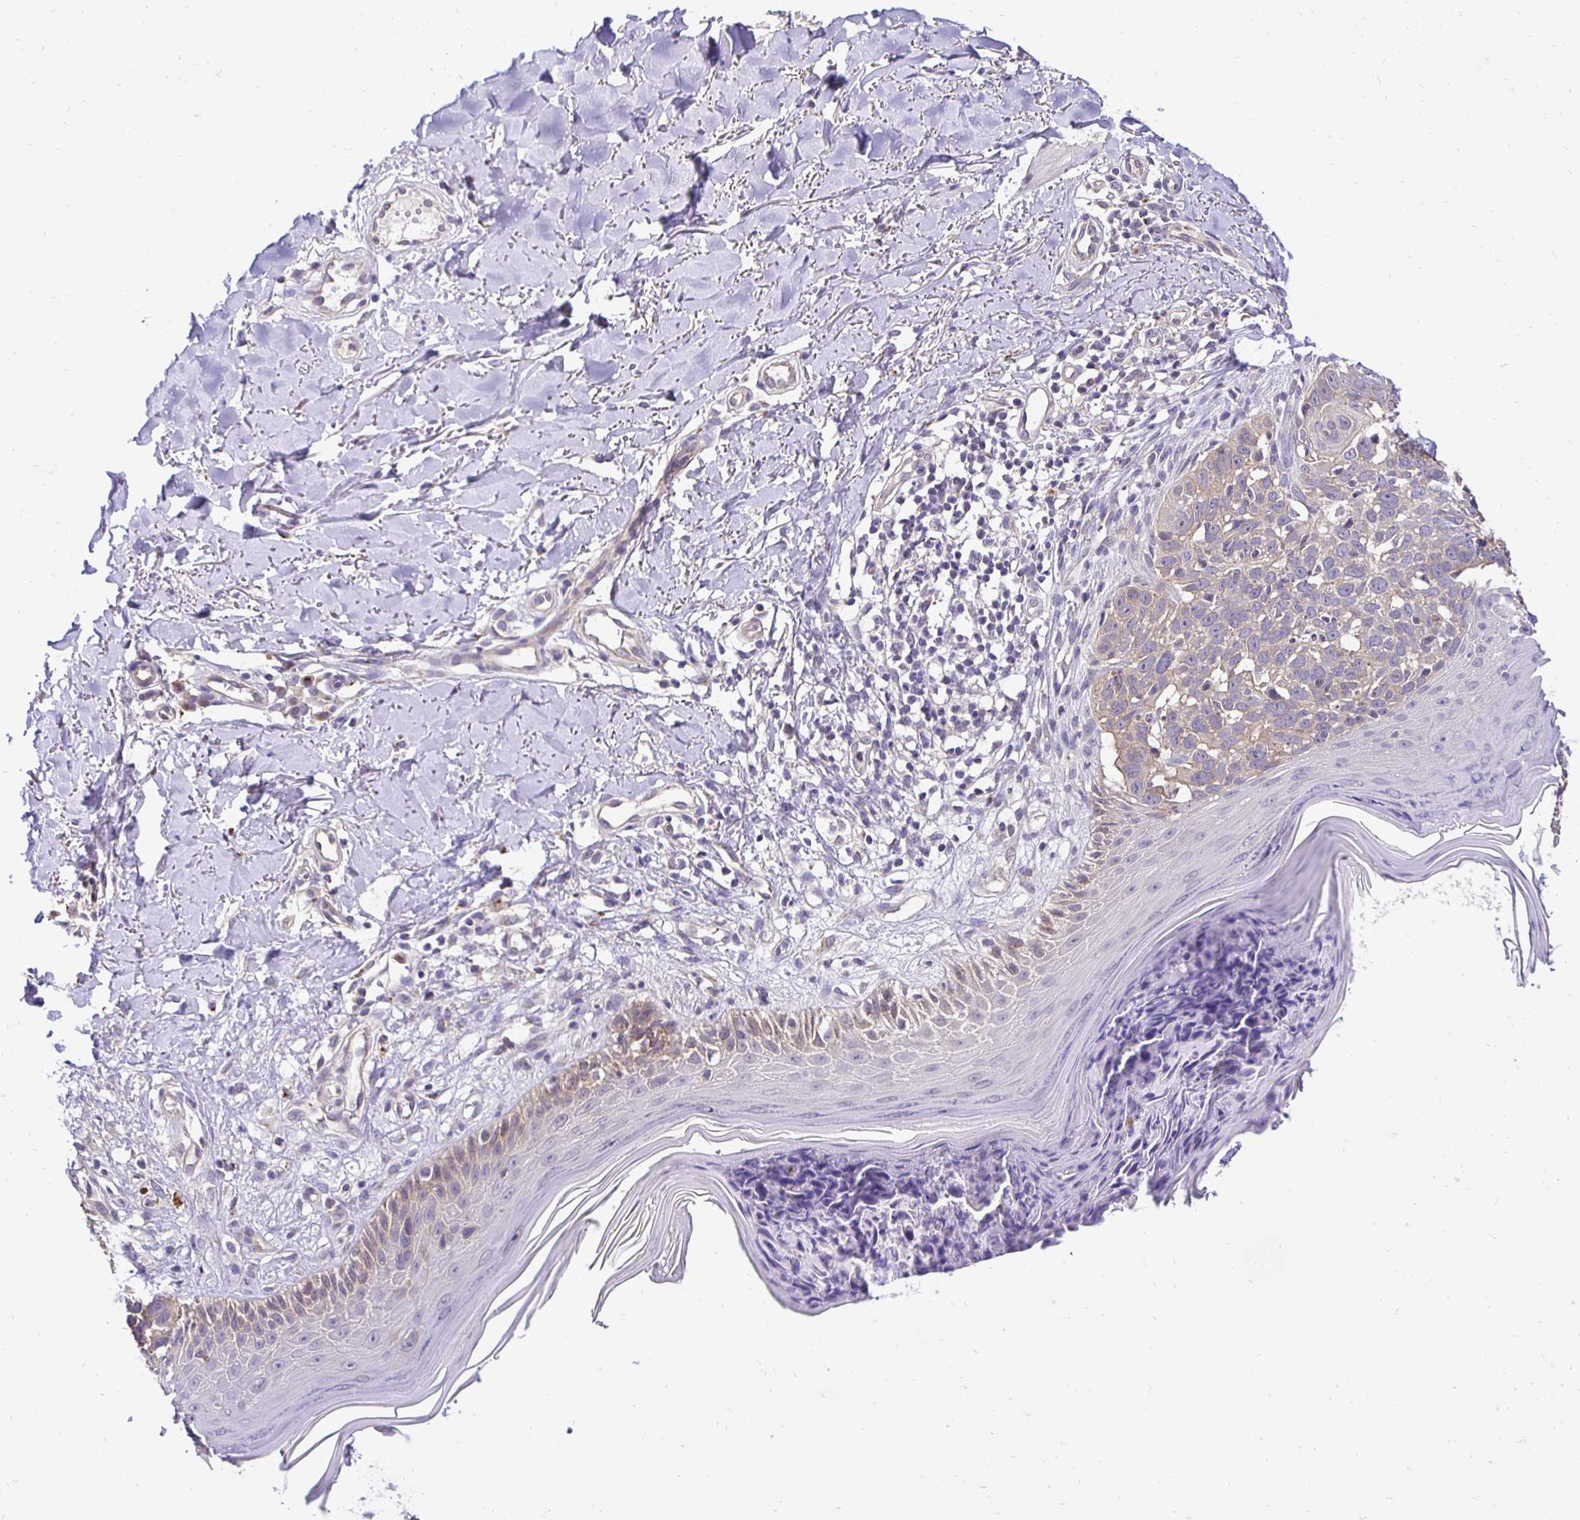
{"staining": {"intensity": "negative", "quantity": "none", "location": "none"}, "tissue": "skin cancer", "cell_type": "Tumor cells", "image_type": "cancer", "snomed": [{"axis": "morphology", "description": "Basal cell carcinoma"}, {"axis": "topography", "description": "Skin"}], "caption": "Image shows no protein positivity in tumor cells of basal cell carcinoma (skin) tissue.", "gene": "SLC9A1", "patient": {"sex": "female", "age": 45}}